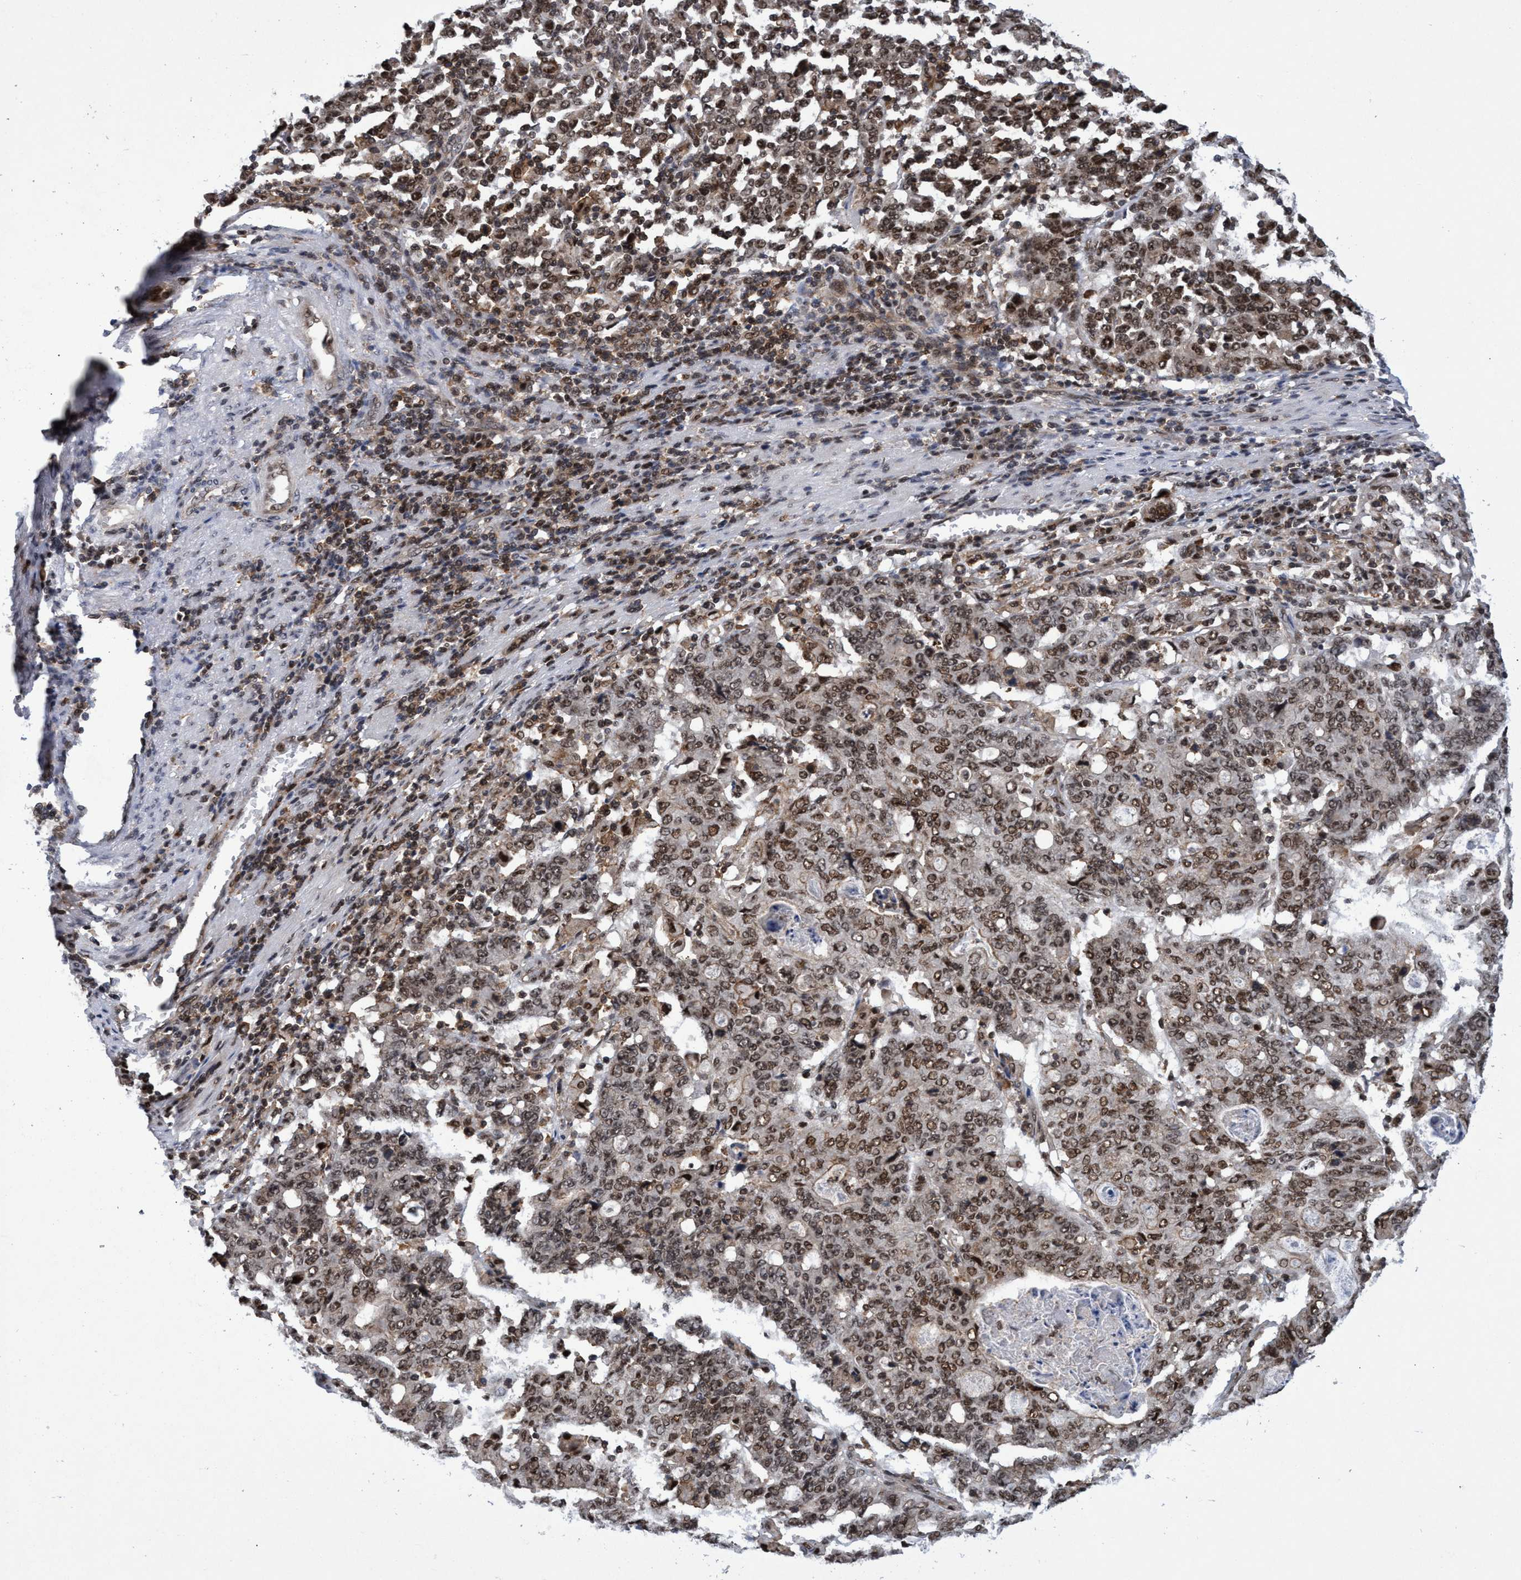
{"staining": {"intensity": "weak", "quantity": ">75%", "location": "cytoplasmic/membranous,nuclear"}, "tissue": "stomach cancer", "cell_type": "Tumor cells", "image_type": "cancer", "snomed": [{"axis": "morphology", "description": "Adenocarcinoma, NOS"}, {"axis": "topography", "description": "Stomach, upper"}], "caption": "A low amount of weak cytoplasmic/membranous and nuclear positivity is appreciated in about >75% of tumor cells in adenocarcinoma (stomach) tissue.", "gene": "GTF2F1", "patient": {"sex": "male", "age": 69}}